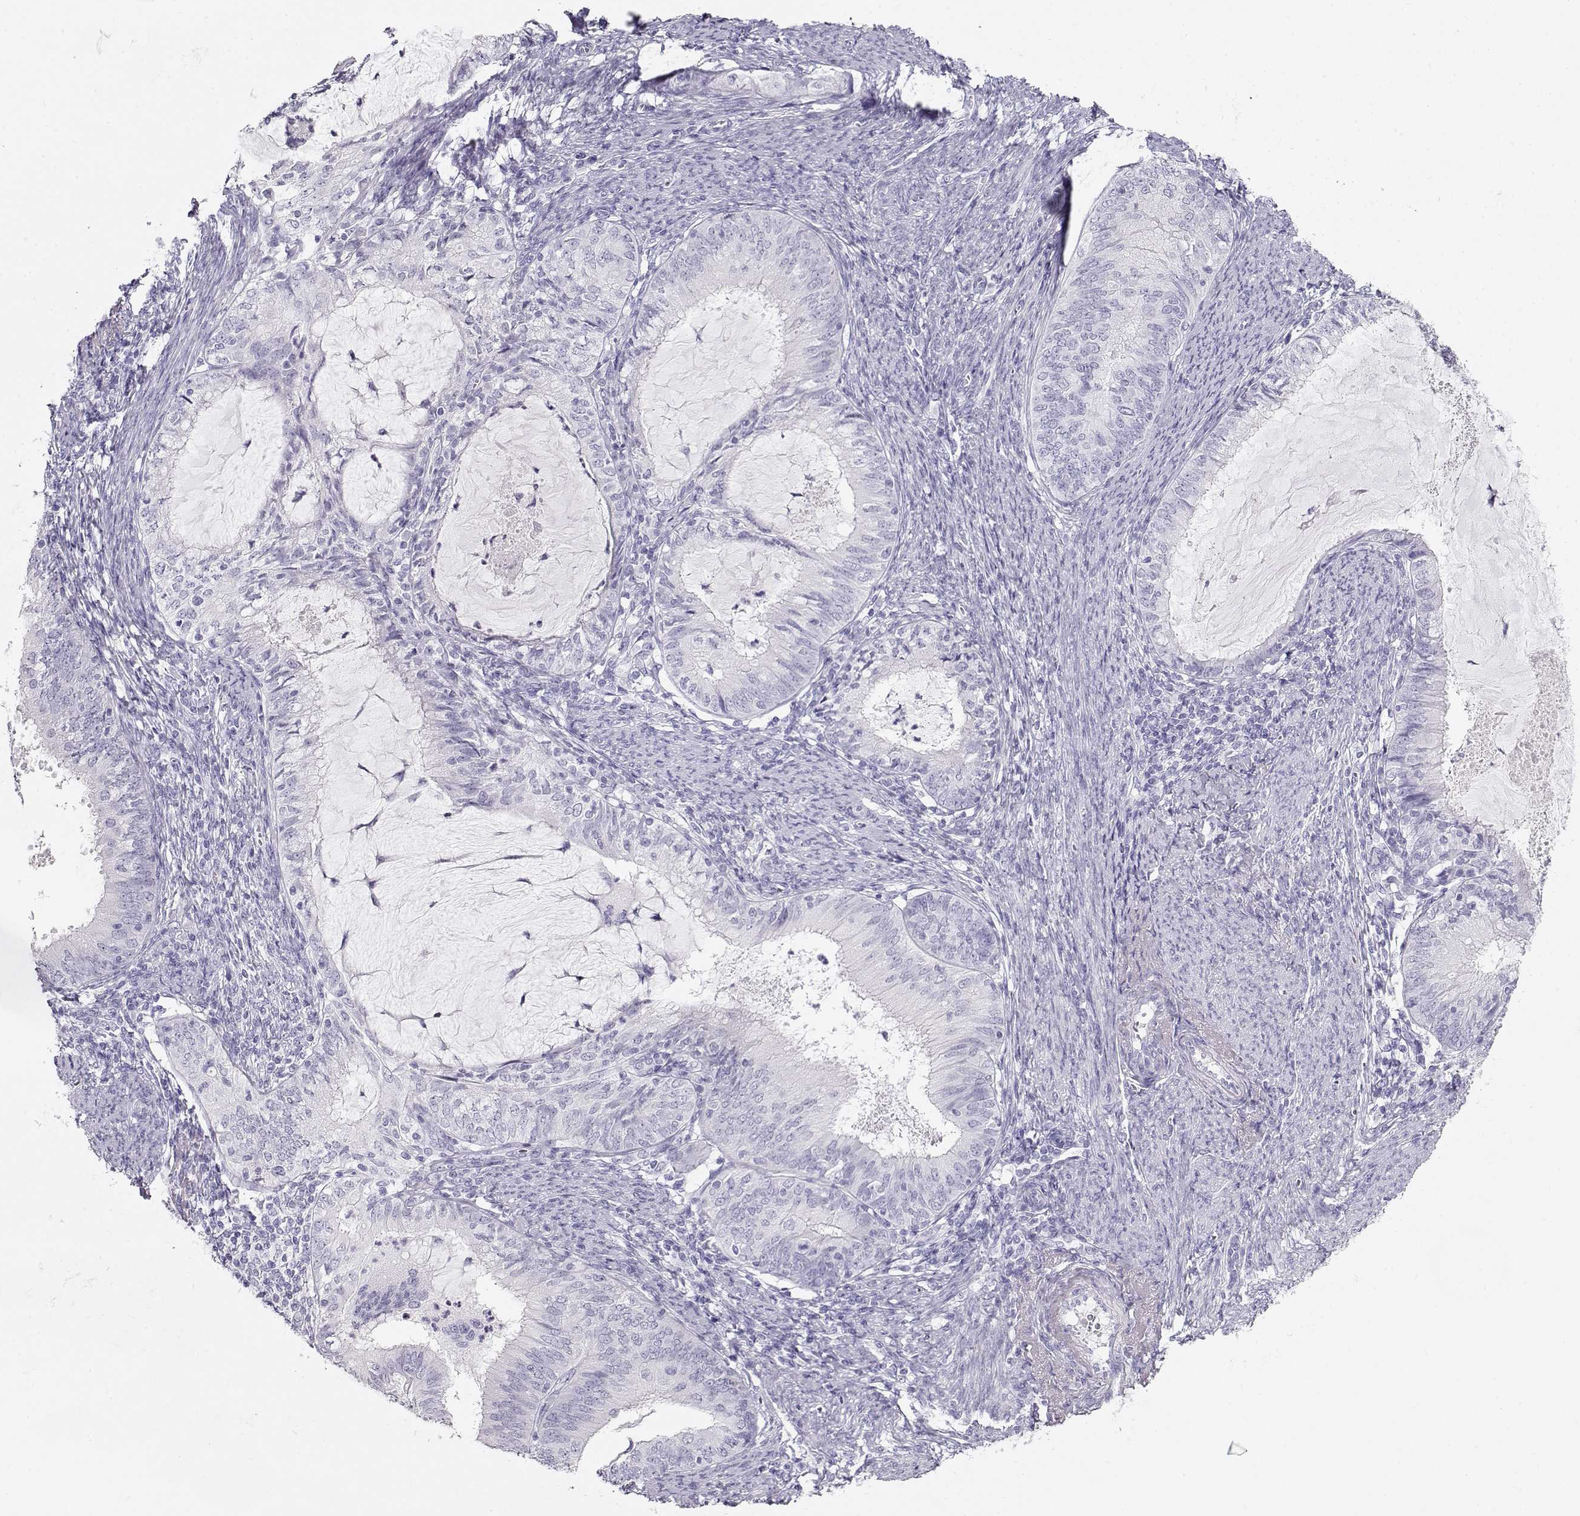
{"staining": {"intensity": "negative", "quantity": "none", "location": "none"}, "tissue": "endometrial cancer", "cell_type": "Tumor cells", "image_type": "cancer", "snomed": [{"axis": "morphology", "description": "Adenocarcinoma, NOS"}, {"axis": "topography", "description": "Endometrium"}], "caption": "Histopathology image shows no significant protein staining in tumor cells of endometrial adenocarcinoma.", "gene": "ACTN2", "patient": {"sex": "female", "age": 57}}